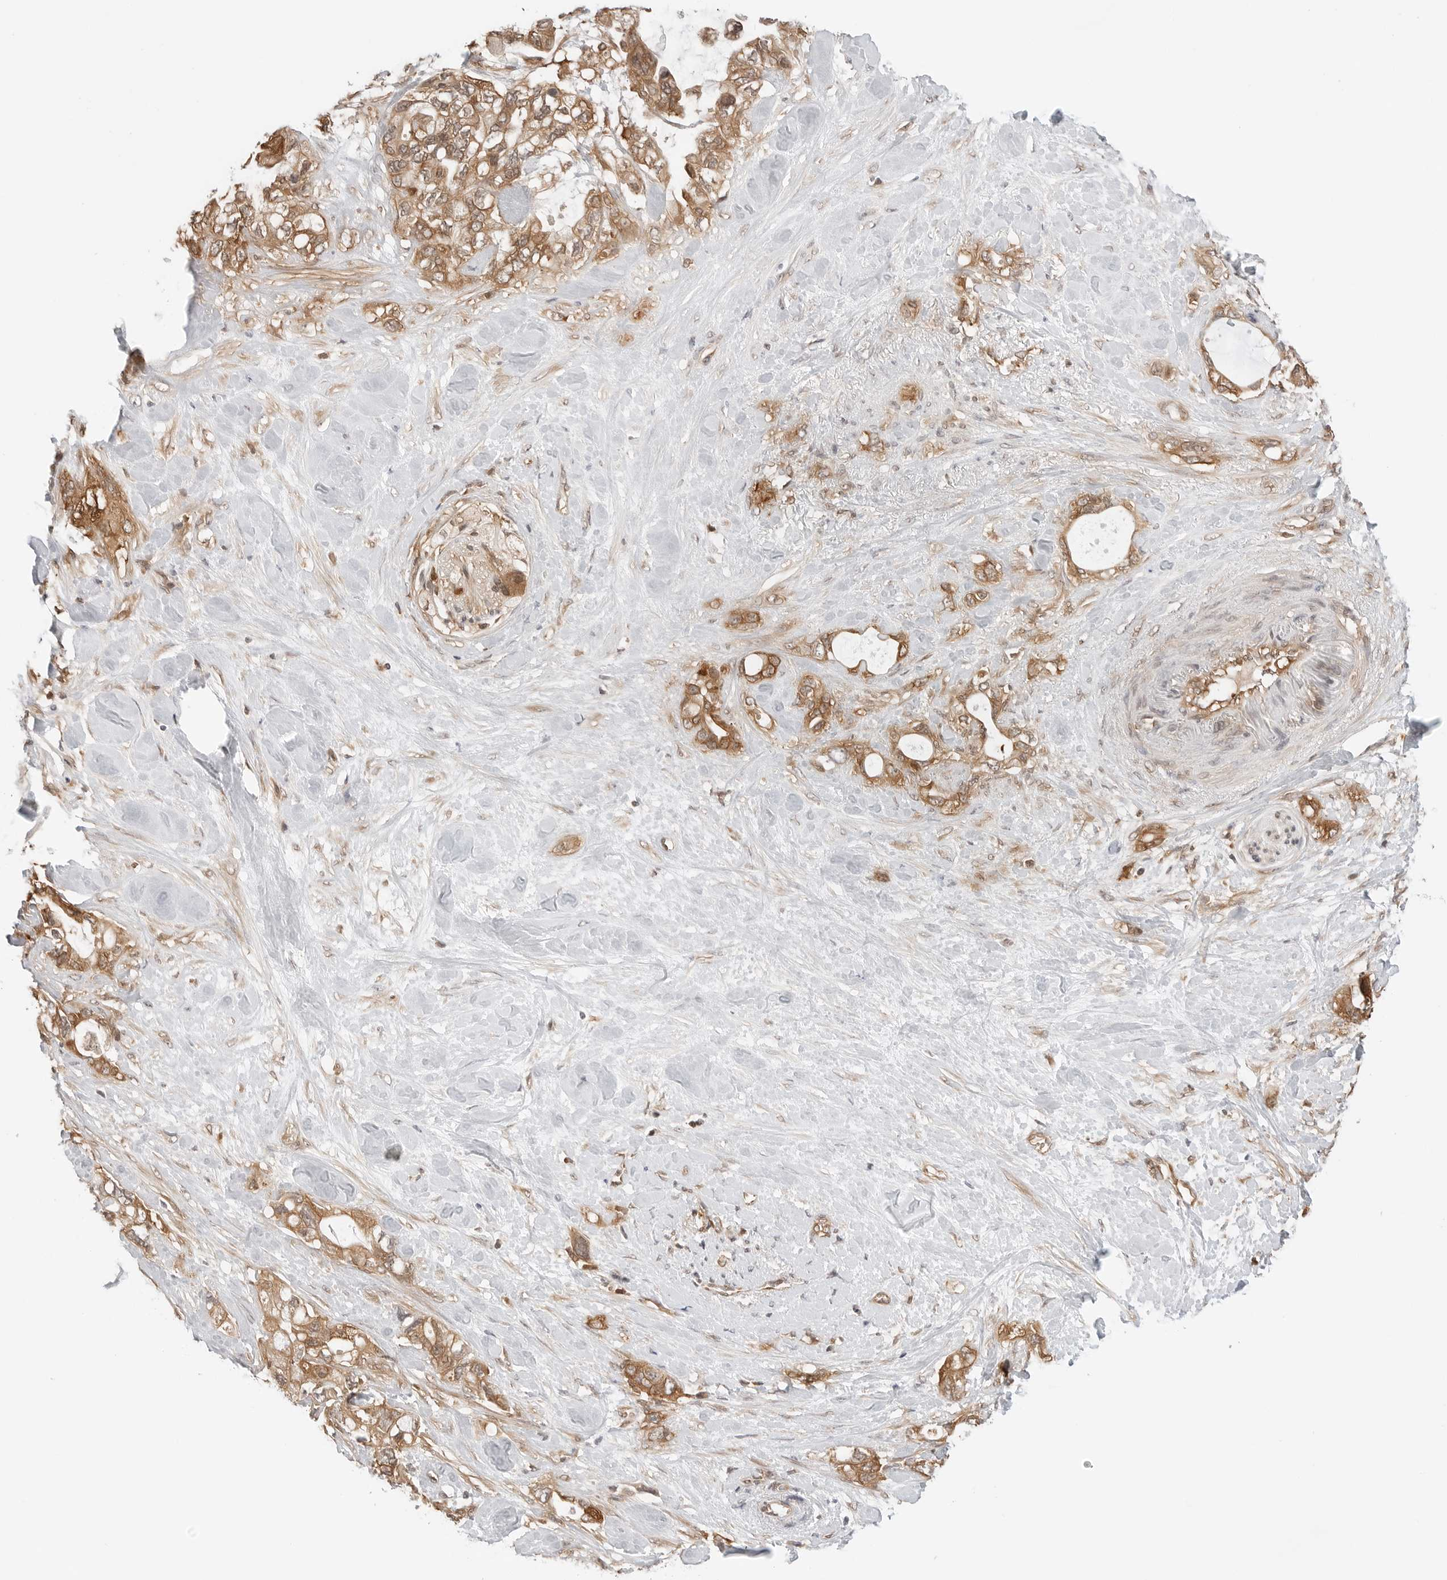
{"staining": {"intensity": "moderate", "quantity": ">75%", "location": "cytoplasmic/membranous"}, "tissue": "pancreatic cancer", "cell_type": "Tumor cells", "image_type": "cancer", "snomed": [{"axis": "morphology", "description": "Adenocarcinoma, NOS"}, {"axis": "topography", "description": "Pancreas"}], "caption": "Immunohistochemical staining of human adenocarcinoma (pancreatic) exhibits moderate cytoplasmic/membranous protein expression in about >75% of tumor cells. The staining was performed using DAB to visualize the protein expression in brown, while the nuclei were stained in blue with hematoxylin (Magnification: 20x).", "gene": "NUDC", "patient": {"sex": "female", "age": 56}}